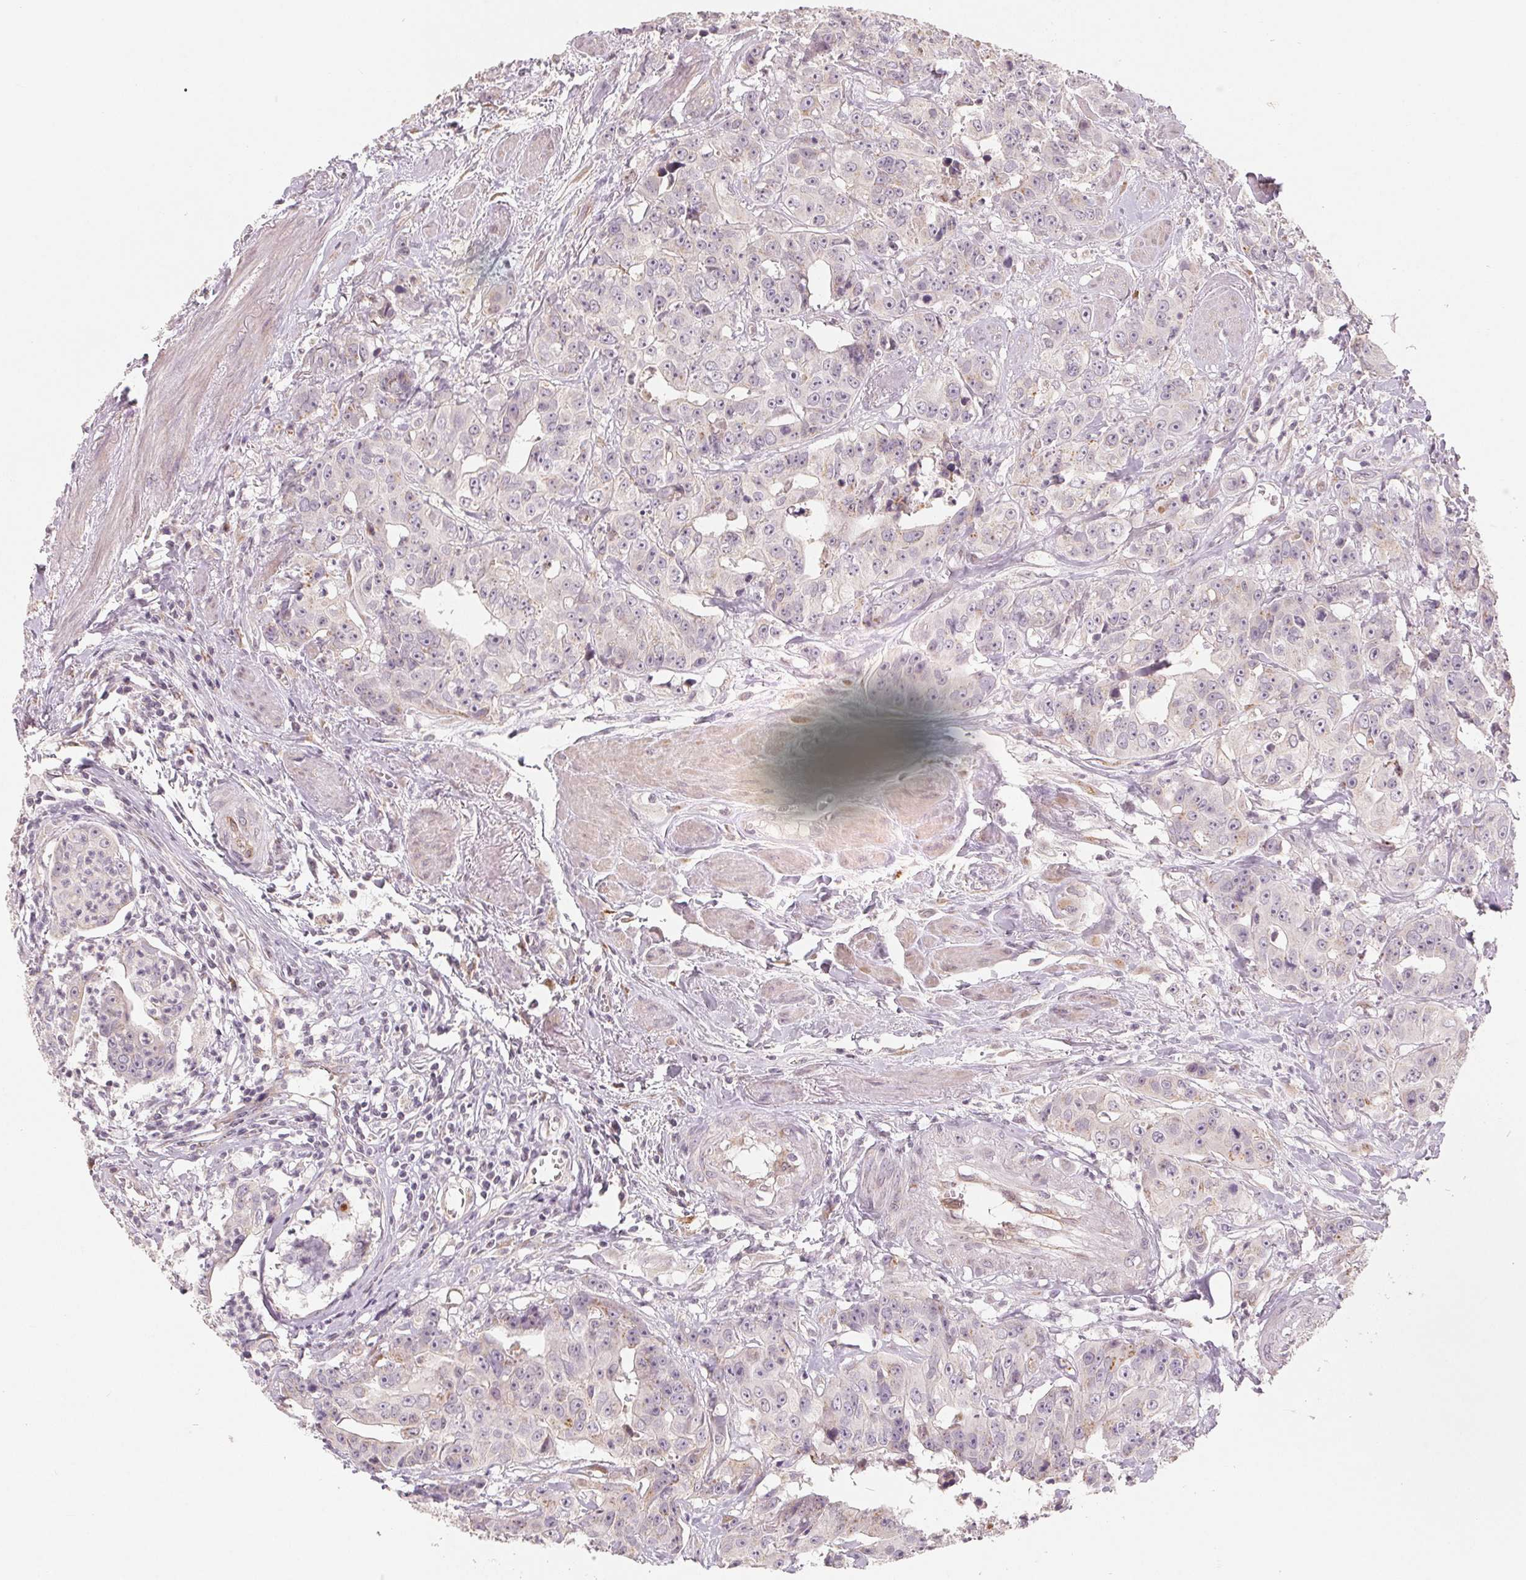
{"staining": {"intensity": "negative", "quantity": "none", "location": "none"}, "tissue": "colorectal cancer", "cell_type": "Tumor cells", "image_type": "cancer", "snomed": [{"axis": "morphology", "description": "Adenocarcinoma, NOS"}, {"axis": "topography", "description": "Rectum"}], "caption": "This is an IHC image of colorectal adenocarcinoma. There is no positivity in tumor cells.", "gene": "TMSB15B", "patient": {"sex": "female", "age": 62}}